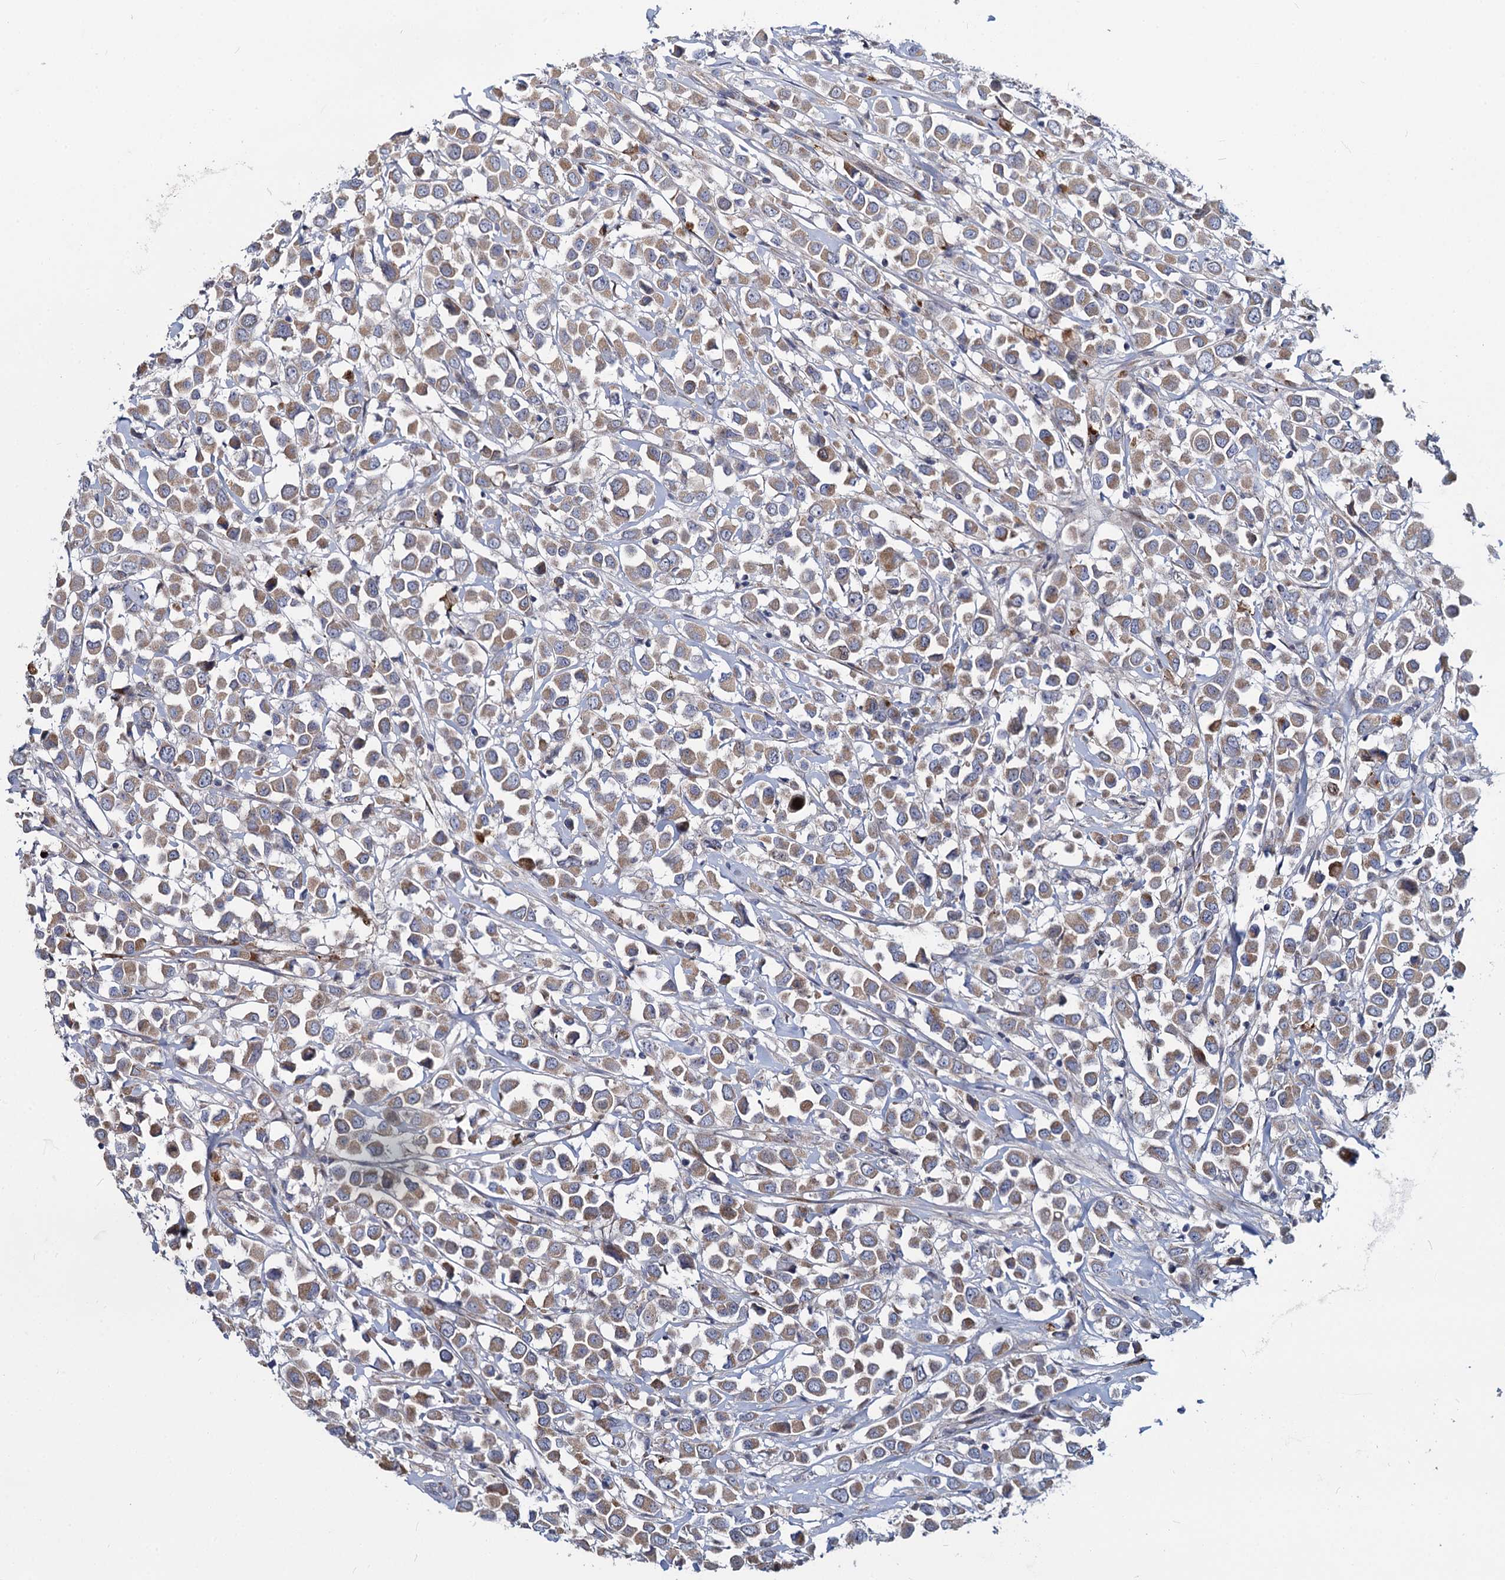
{"staining": {"intensity": "moderate", "quantity": ">75%", "location": "cytoplasmic/membranous"}, "tissue": "breast cancer", "cell_type": "Tumor cells", "image_type": "cancer", "snomed": [{"axis": "morphology", "description": "Duct carcinoma"}, {"axis": "topography", "description": "Breast"}], "caption": "Invasive ductal carcinoma (breast) stained for a protein (brown) exhibits moderate cytoplasmic/membranous positive positivity in approximately >75% of tumor cells.", "gene": "DCUN1D2", "patient": {"sex": "female", "age": 61}}